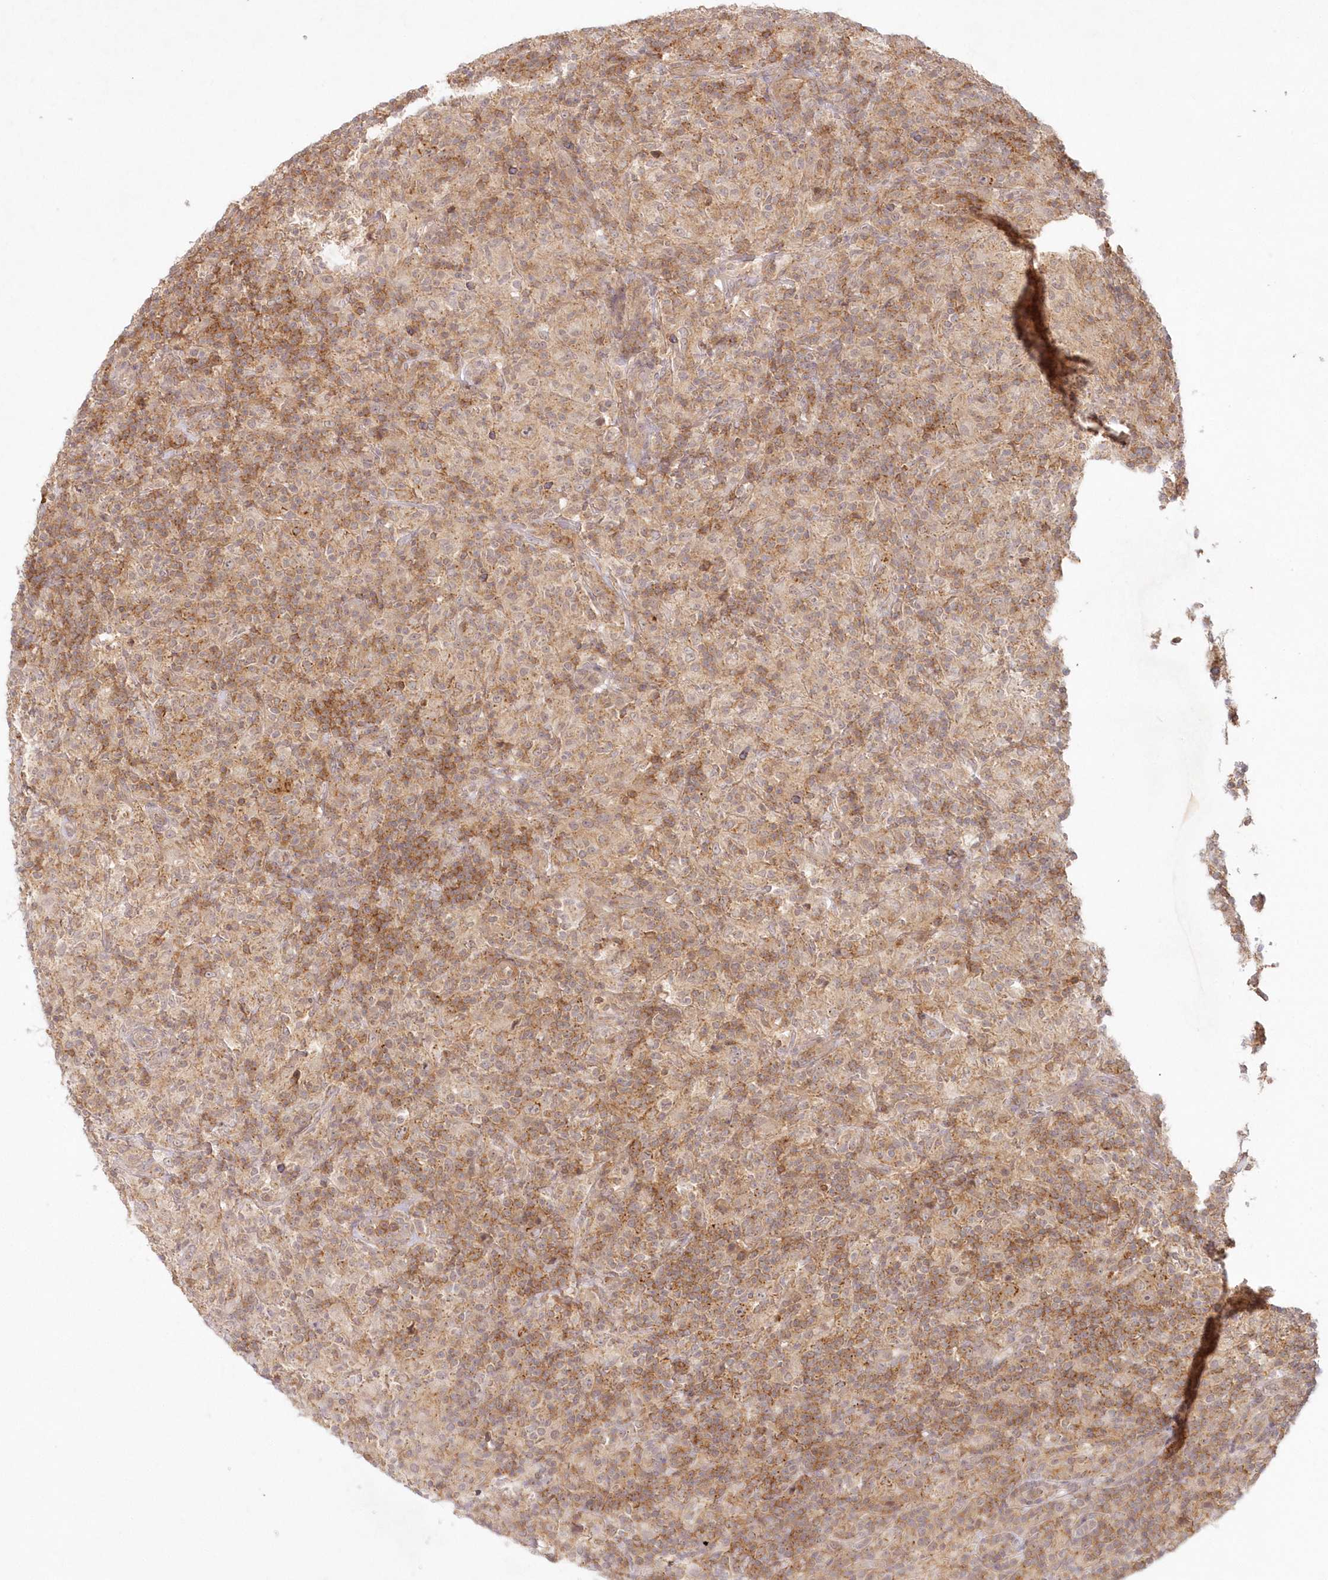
{"staining": {"intensity": "weak", "quantity": "25%-75%", "location": "cytoplasmic/membranous"}, "tissue": "lymphoma", "cell_type": "Tumor cells", "image_type": "cancer", "snomed": [{"axis": "morphology", "description": "Hodgkin's disease, NOS"}, {"axis": "topography", "description": "Lymph node"}], "caption": "Weak cytoplasmic/membranous staining for a protein is appreciated in about 25%-75% of tumor cells of lymphoma using IHC.", "gene": "TOGARAM2", "patient": {"sex": "male", "age": 70}}